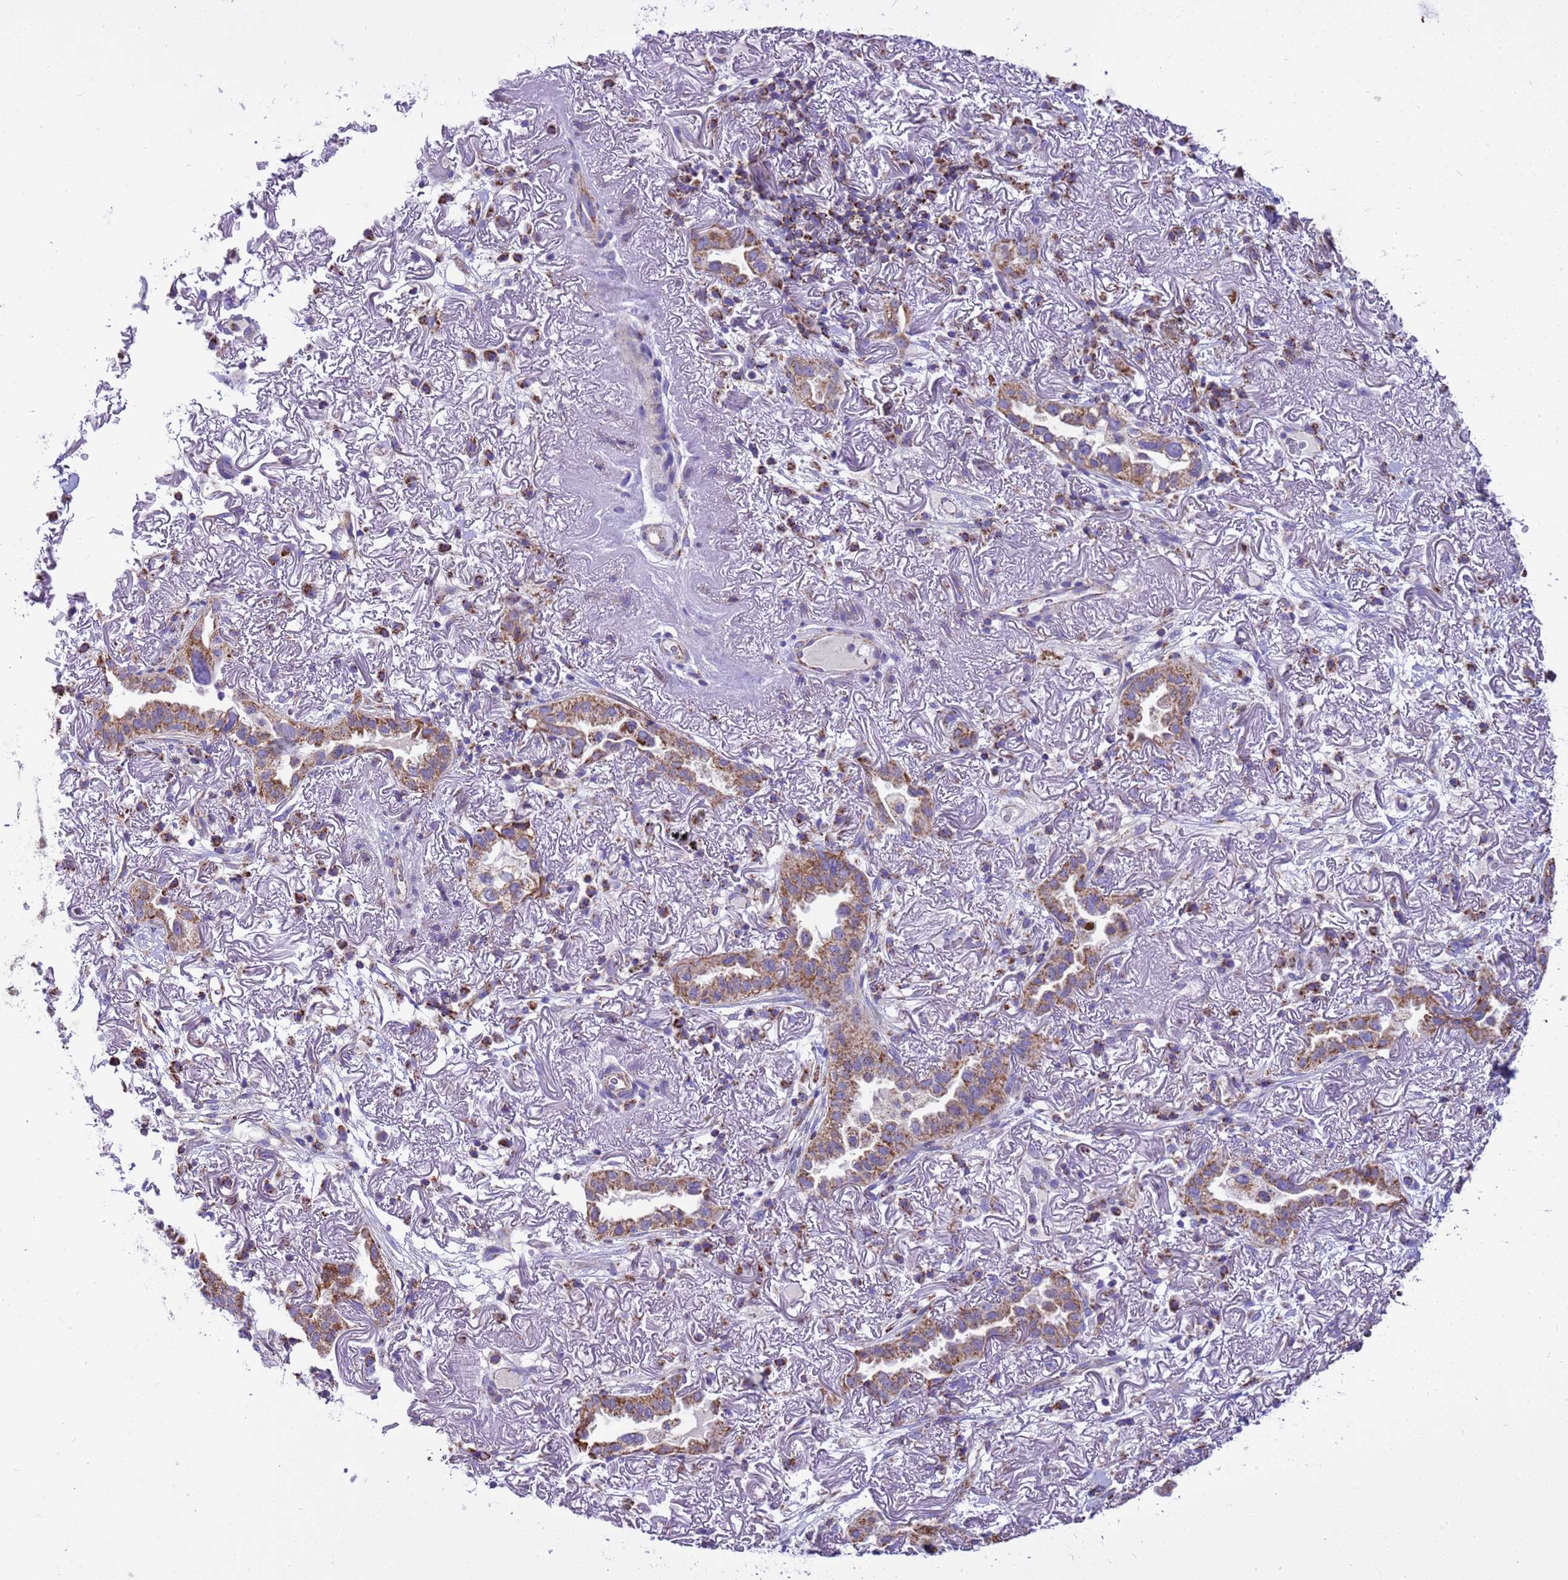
{"staining": {"intensity": "moderate", "quantity": ">75%", "location": "cytoplasmic/membranous"}, "tissue": "lung cancer", "cell_type": "Tumor cells", "image_type": "cancer", "snomed": [{"axis": "morphology", "description": "Adenocarcinoma, NOS"}, {"axis": "topography", "description": "Lung"}], "caption": "The photomicrograph reveals staining of lung adenocarcinoma, revealing moderate cytoplasmic/membranous protein staining (brown color) within tumor cells.", "gene": "RNF165", "patient": {"sex": "female", "age": 69}}